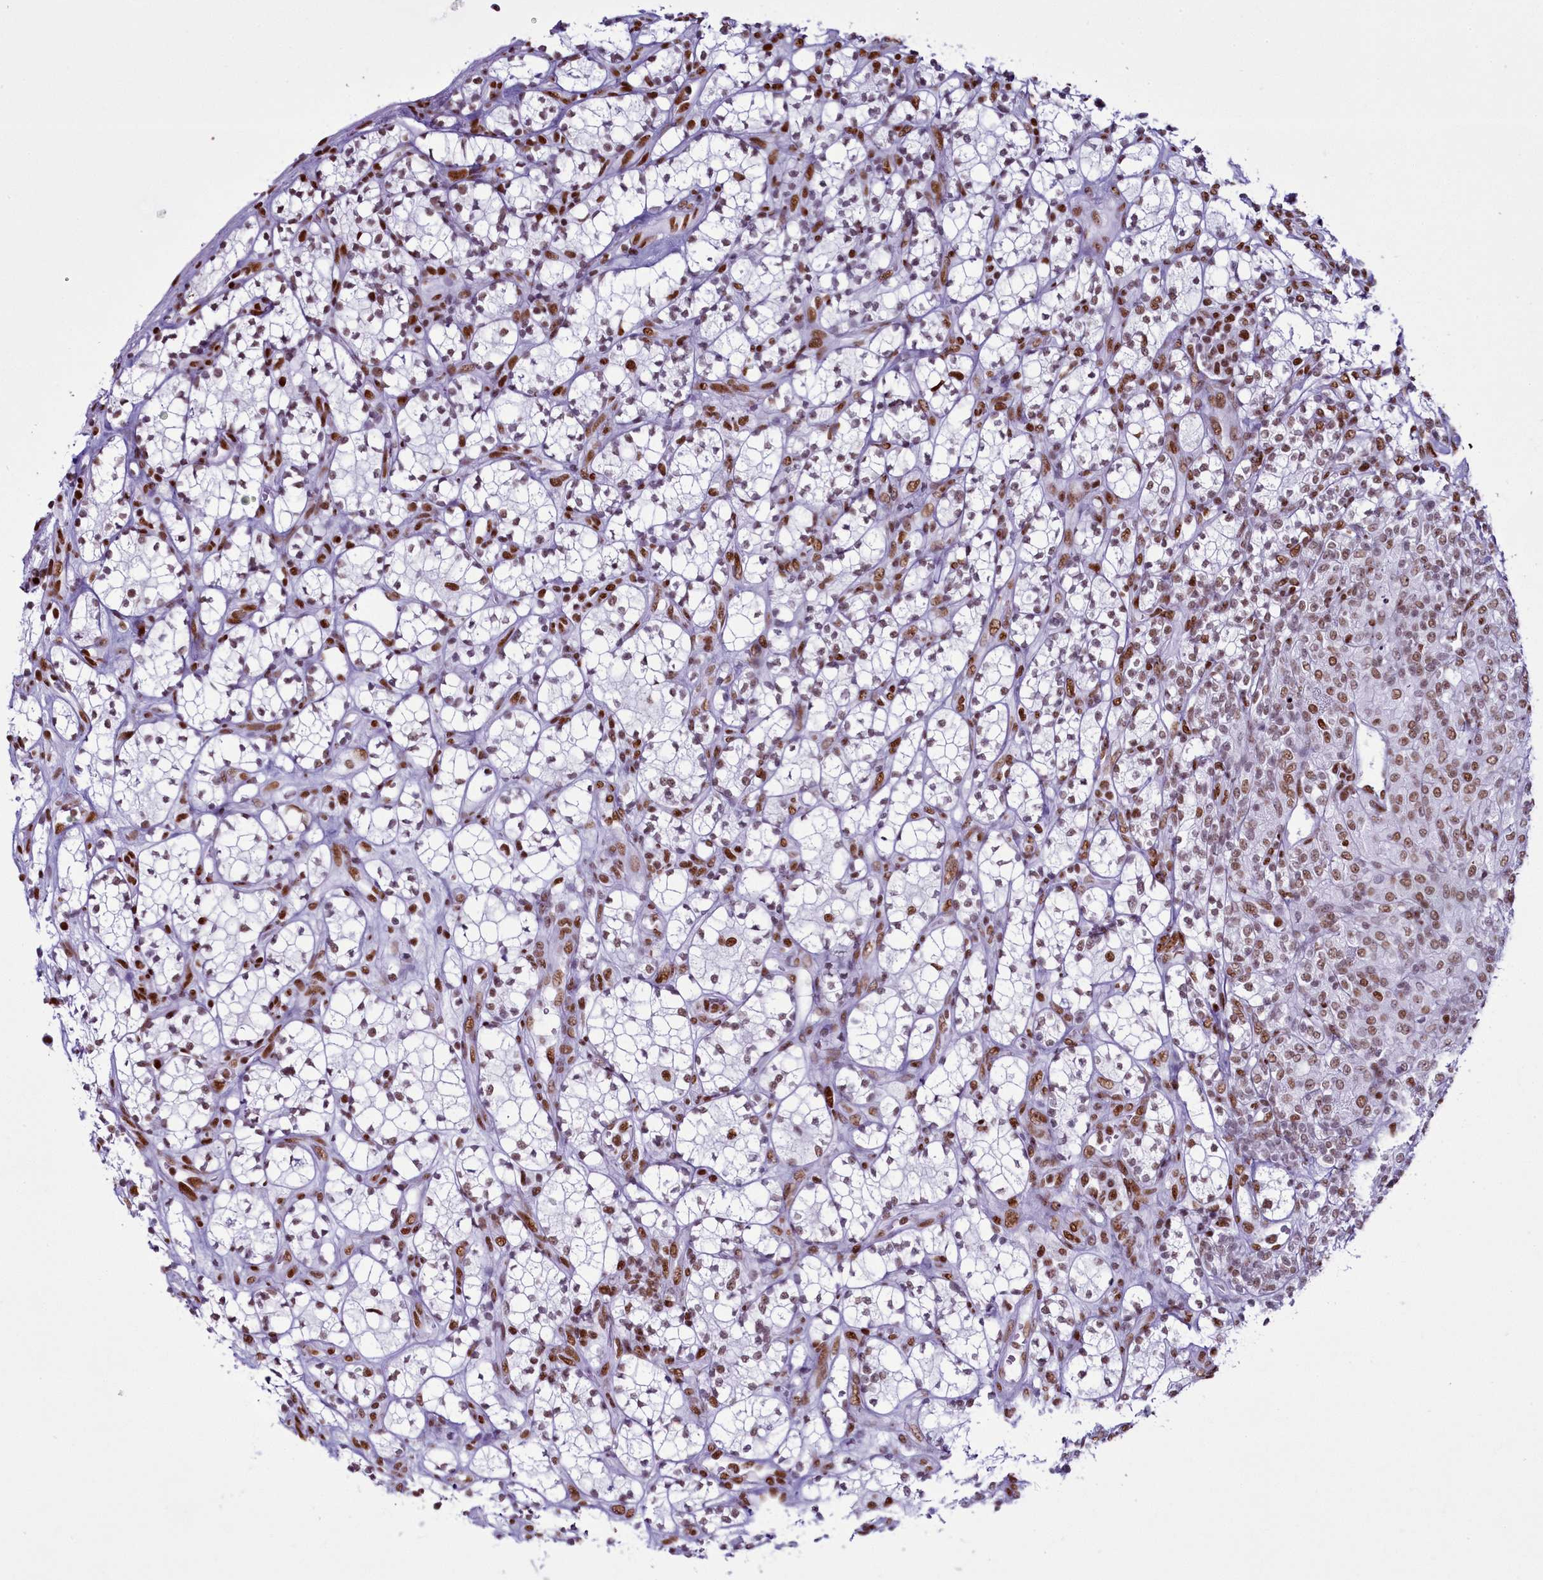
{"staining": {"intensity": "moderate", "quantity": ">75%", "location": "nuclear"}, "tissue": "renal cancer", "cell_type": "Tumor cells", "image_type": "cancer", "snomed": [{"axis": "morphology", "description": "Adenocarcinoma, NOS"}, {"axis": "topography", "description": "Kidney"}], "caption": "Renal cancer stained with a brown dye demonstrates moderate nuclear positive staining in about >75% of tumor cells.", "gene": "RALY", "patient": {"sex": "male", "age": 77}}